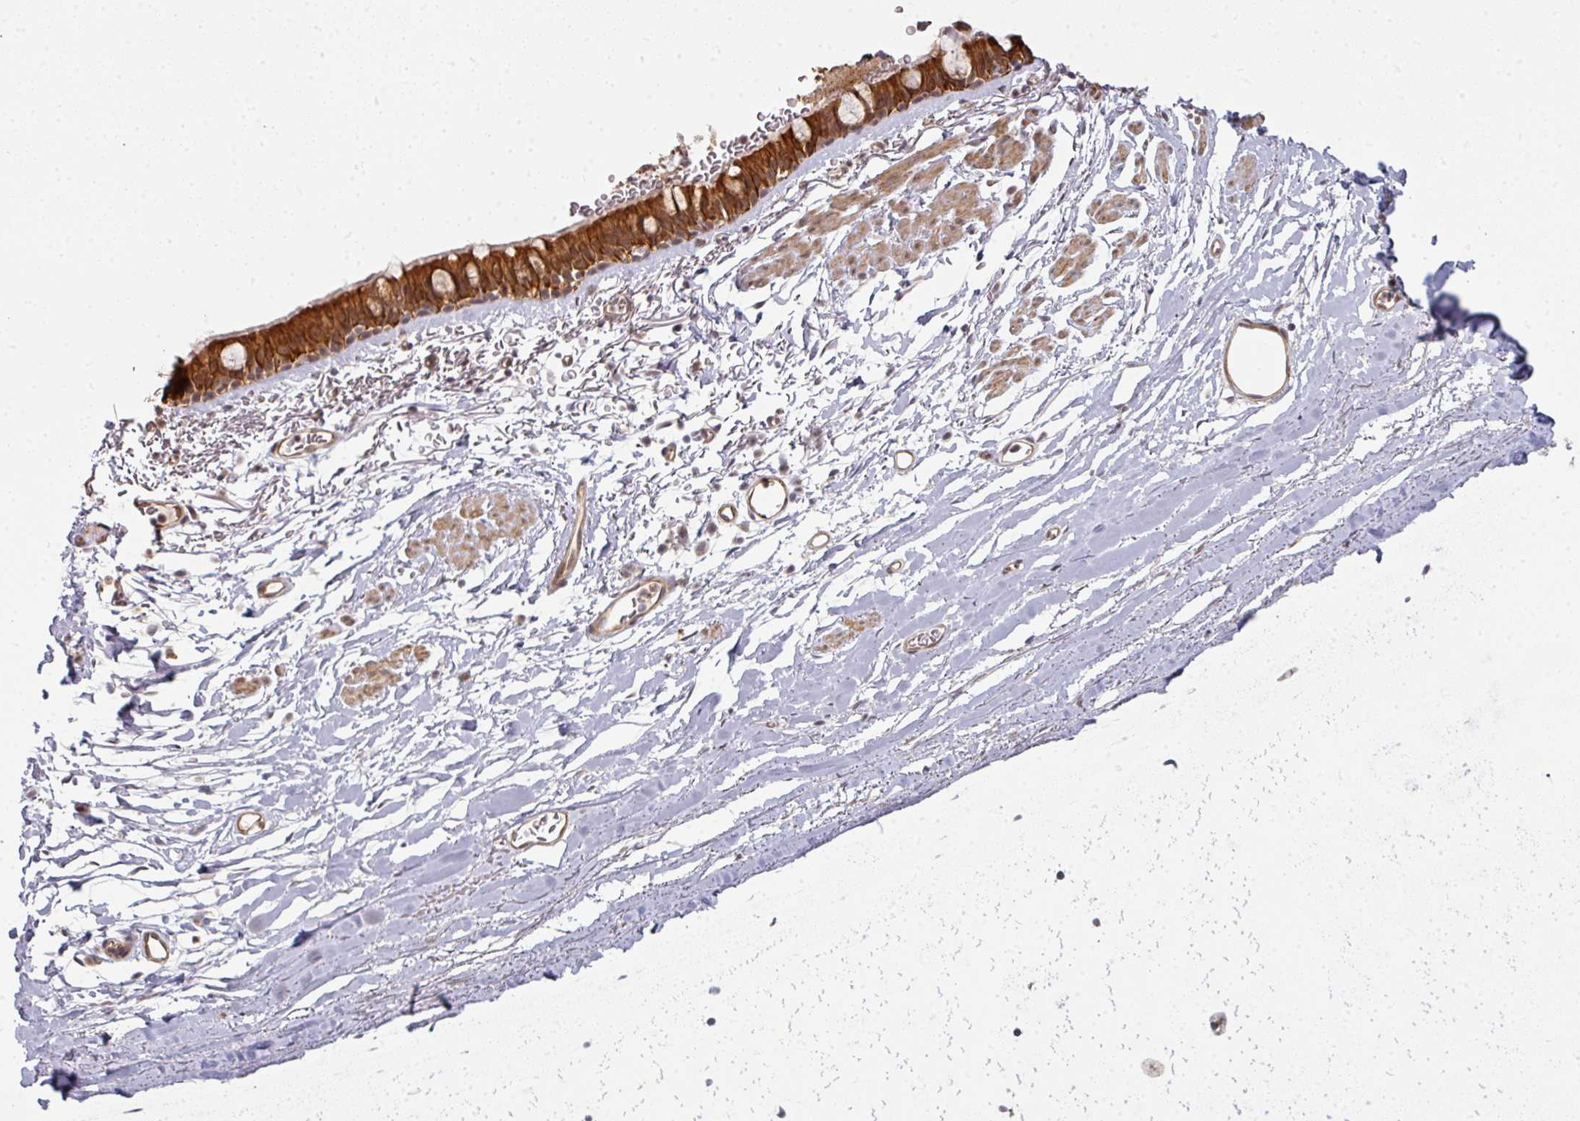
{"staining": {"intensity": "strong", "quantity": ">75%", "location": "cytoplasmic/membranous"}, "tissue": "bronchus", "cell_type": "Respiratory epithelial cells", "image_type": "normal", "snomed": [{"axis": "morphology", "description": "Normal tissue, NOS"}, {"axis": "topography", "description": "Bronchus"}], "caption": "Respiratory epithelial cells display high levels of strong cytoplasmic/membranous staining in approximately >75% of cells in unremarkable bronchus.", "gene": "GTF2H3", "patient": {"sex": "male", "age": 67}}